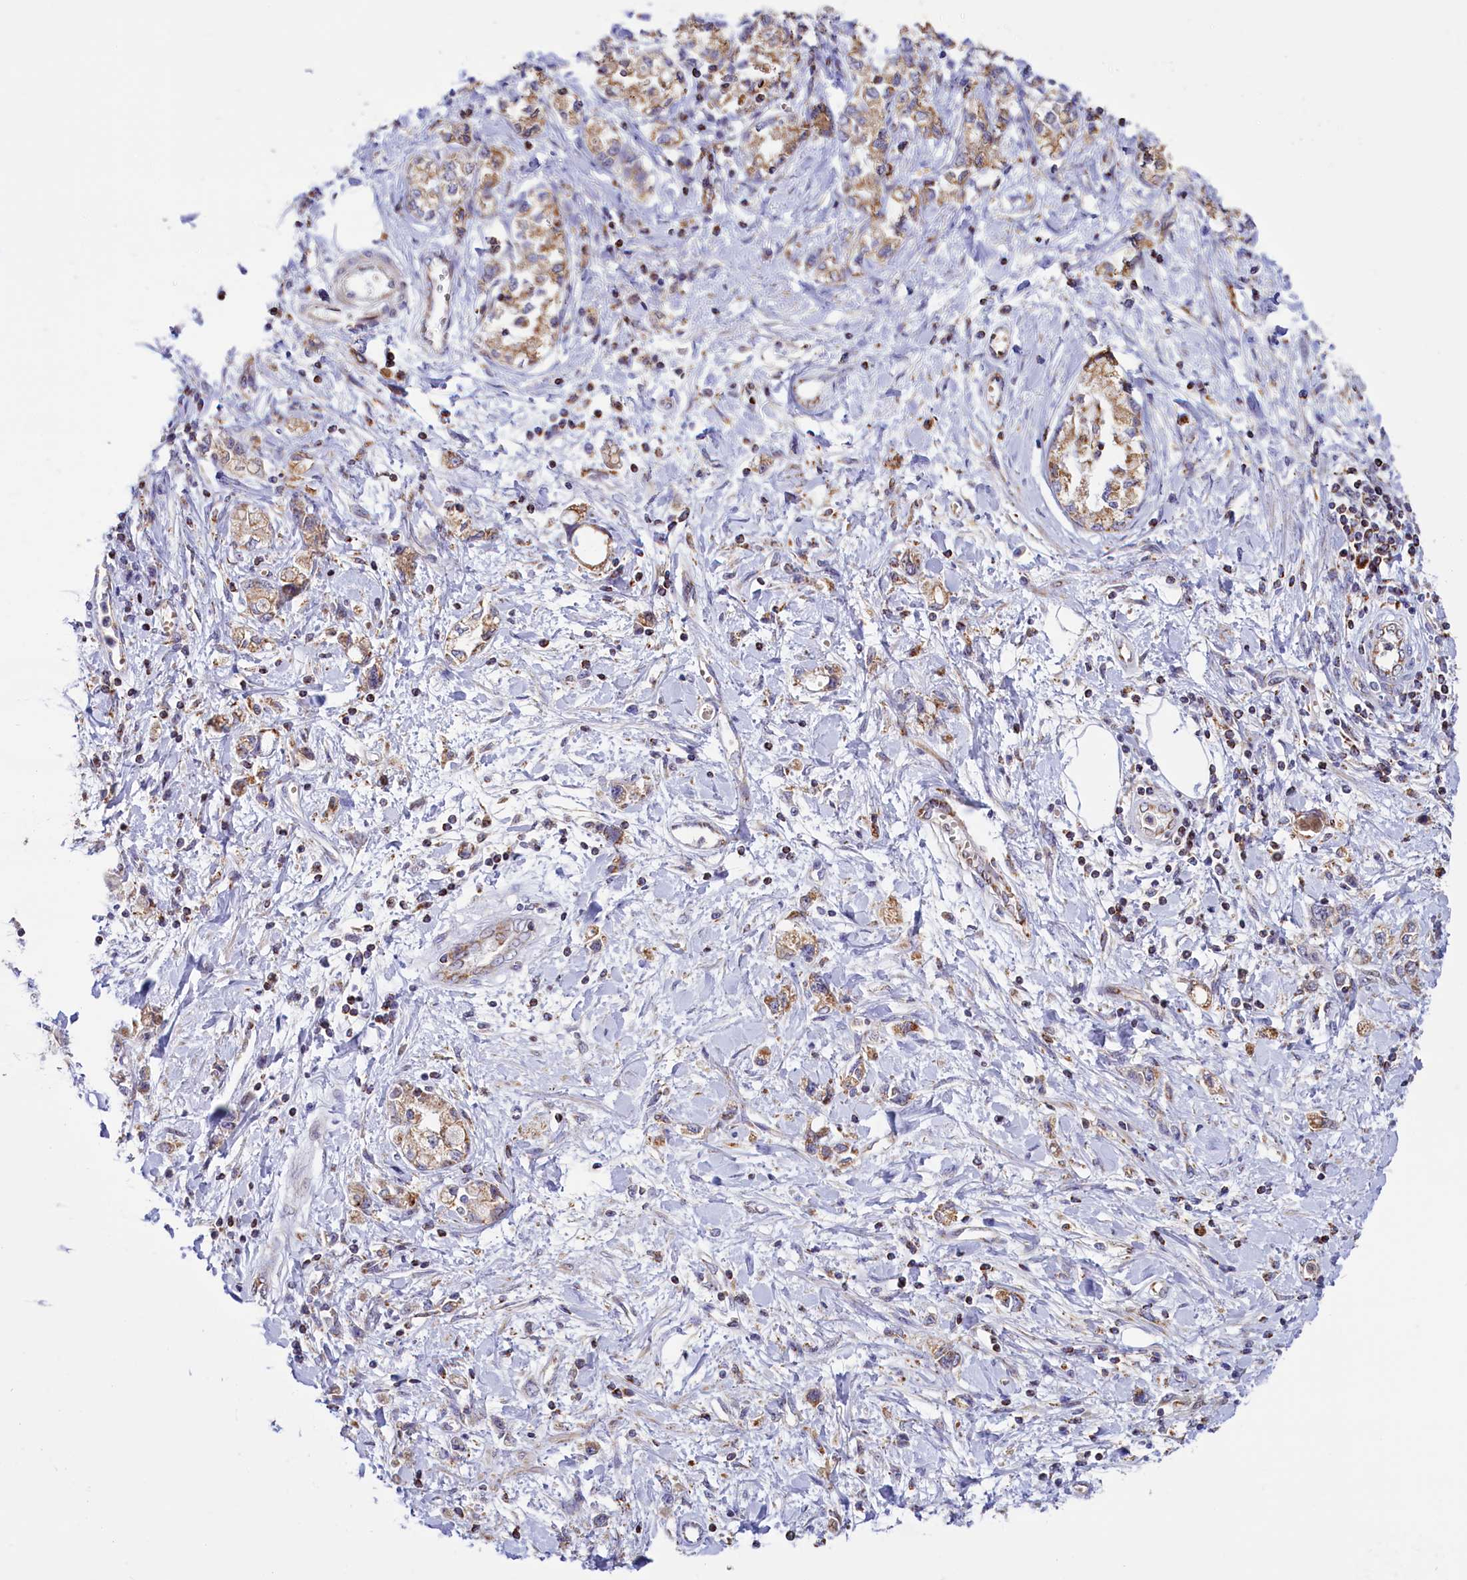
{"staining": {"intensity": "moderate", "quantity": ">75%", "location": "cytoplasmic/membranous"}, "tissue": "stomach cancer", "cell_type": "Tumor cells", "image_type": "cancer", "snomed": [{"axis": "morphology", "description": "Adenocarcinoma, NOS"}, {"axis": "topography", "description": "Stomach"}], "caption": "Adenocarcinoma (stomach) stained with a protein marker shows moderate staining in tumor cells.", "gene": "DYNC2H1", "patient": {"sex": "female", "age": 76}}